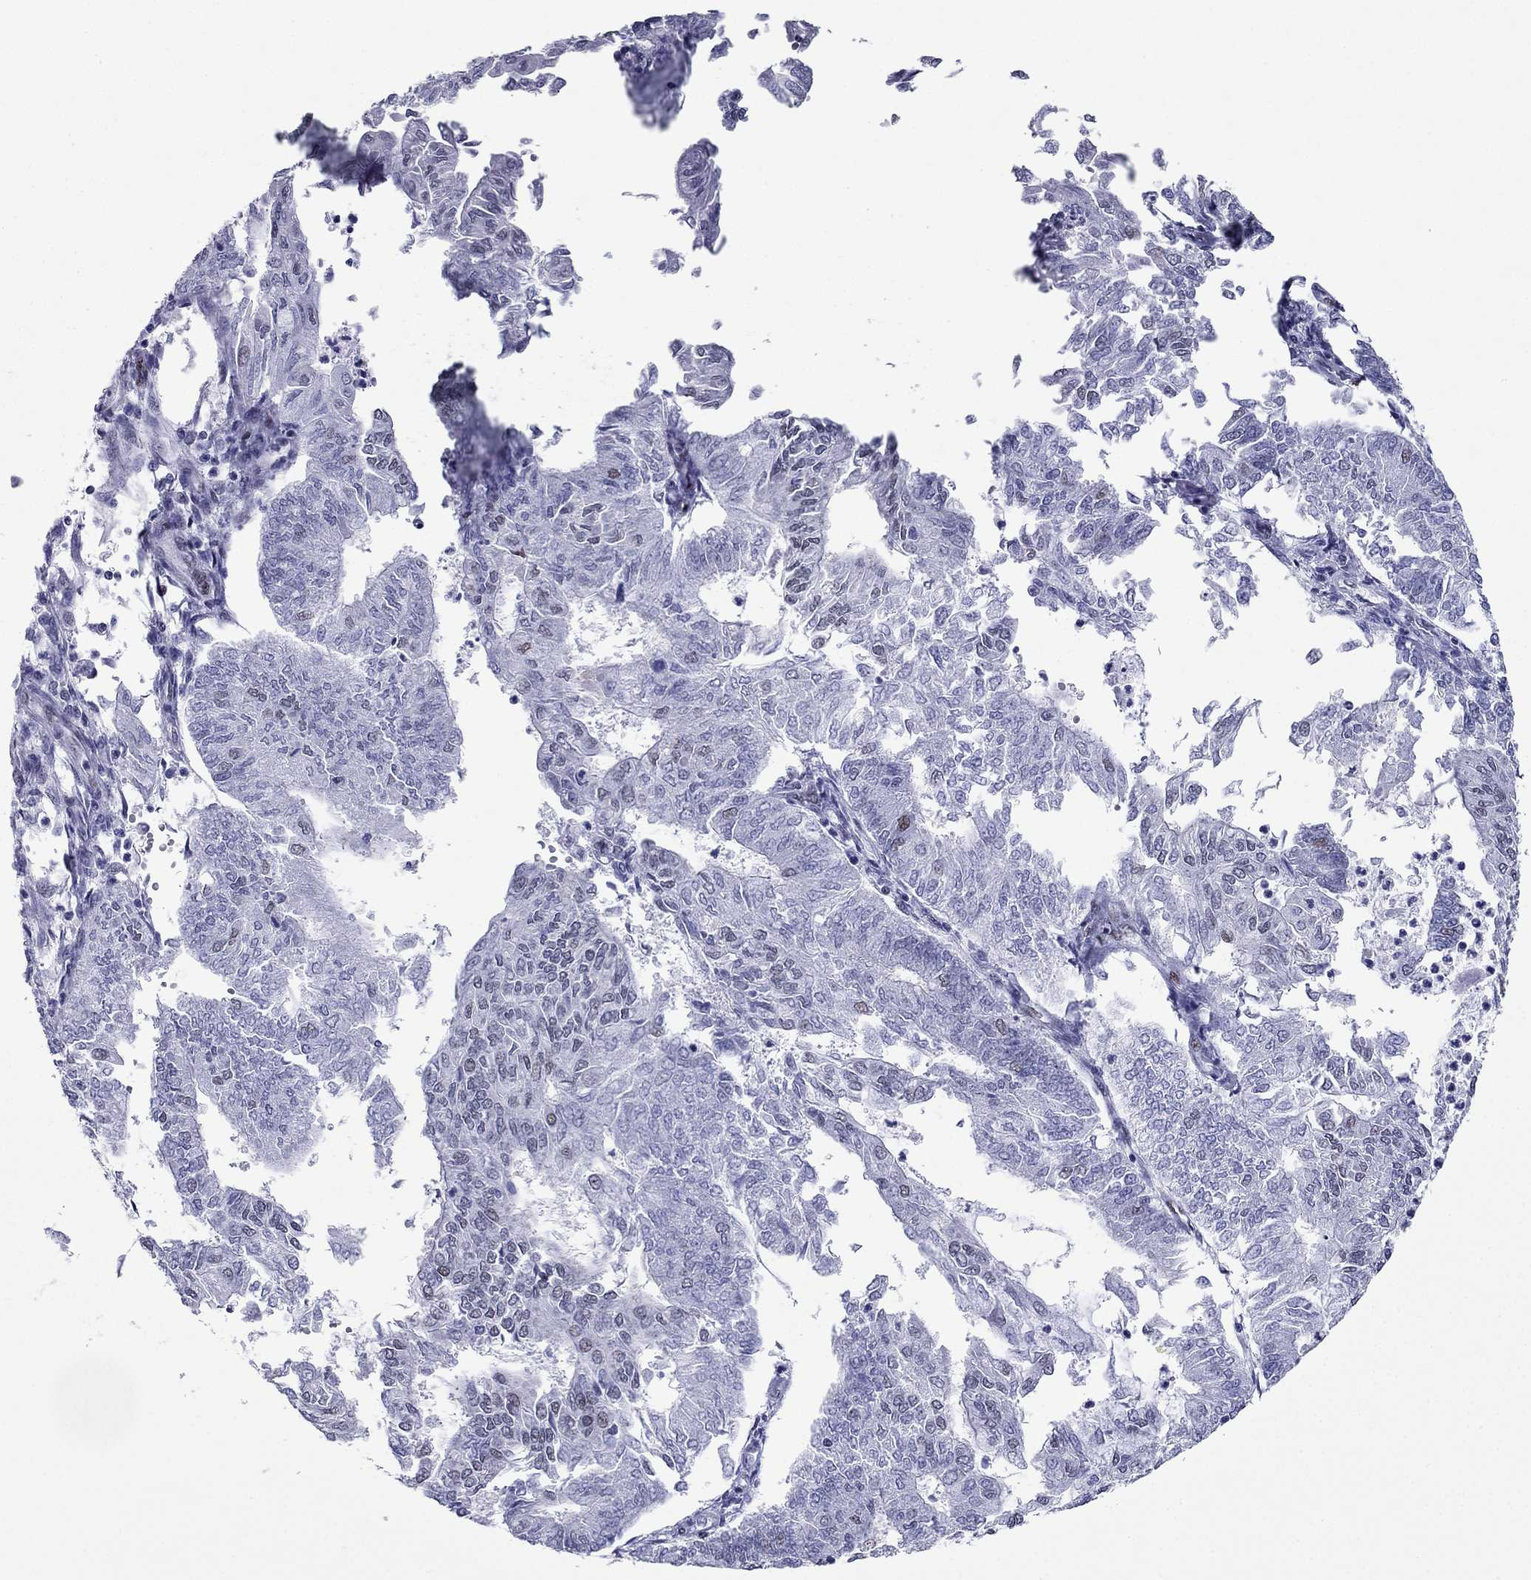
{"staining": {"intensity": "moderate", "quantity": "<25%", "location": "nuclear"}, "tissue": "endometrial cancer", "cell_type": "Tumor cells", "image_type": "cancer", "snomed": [{"axis": "morphology", "description": "Adenocarcinoma, NOS"}, {"axis": "topography", "description": "Endometrium"}], "caption": "Endometrial adenocarcinoma stained with a protein marker demonstrates moderate staining in tumor cells.", "gene": "PPM1G", "patient": {"sex": "female", "age": 59}}